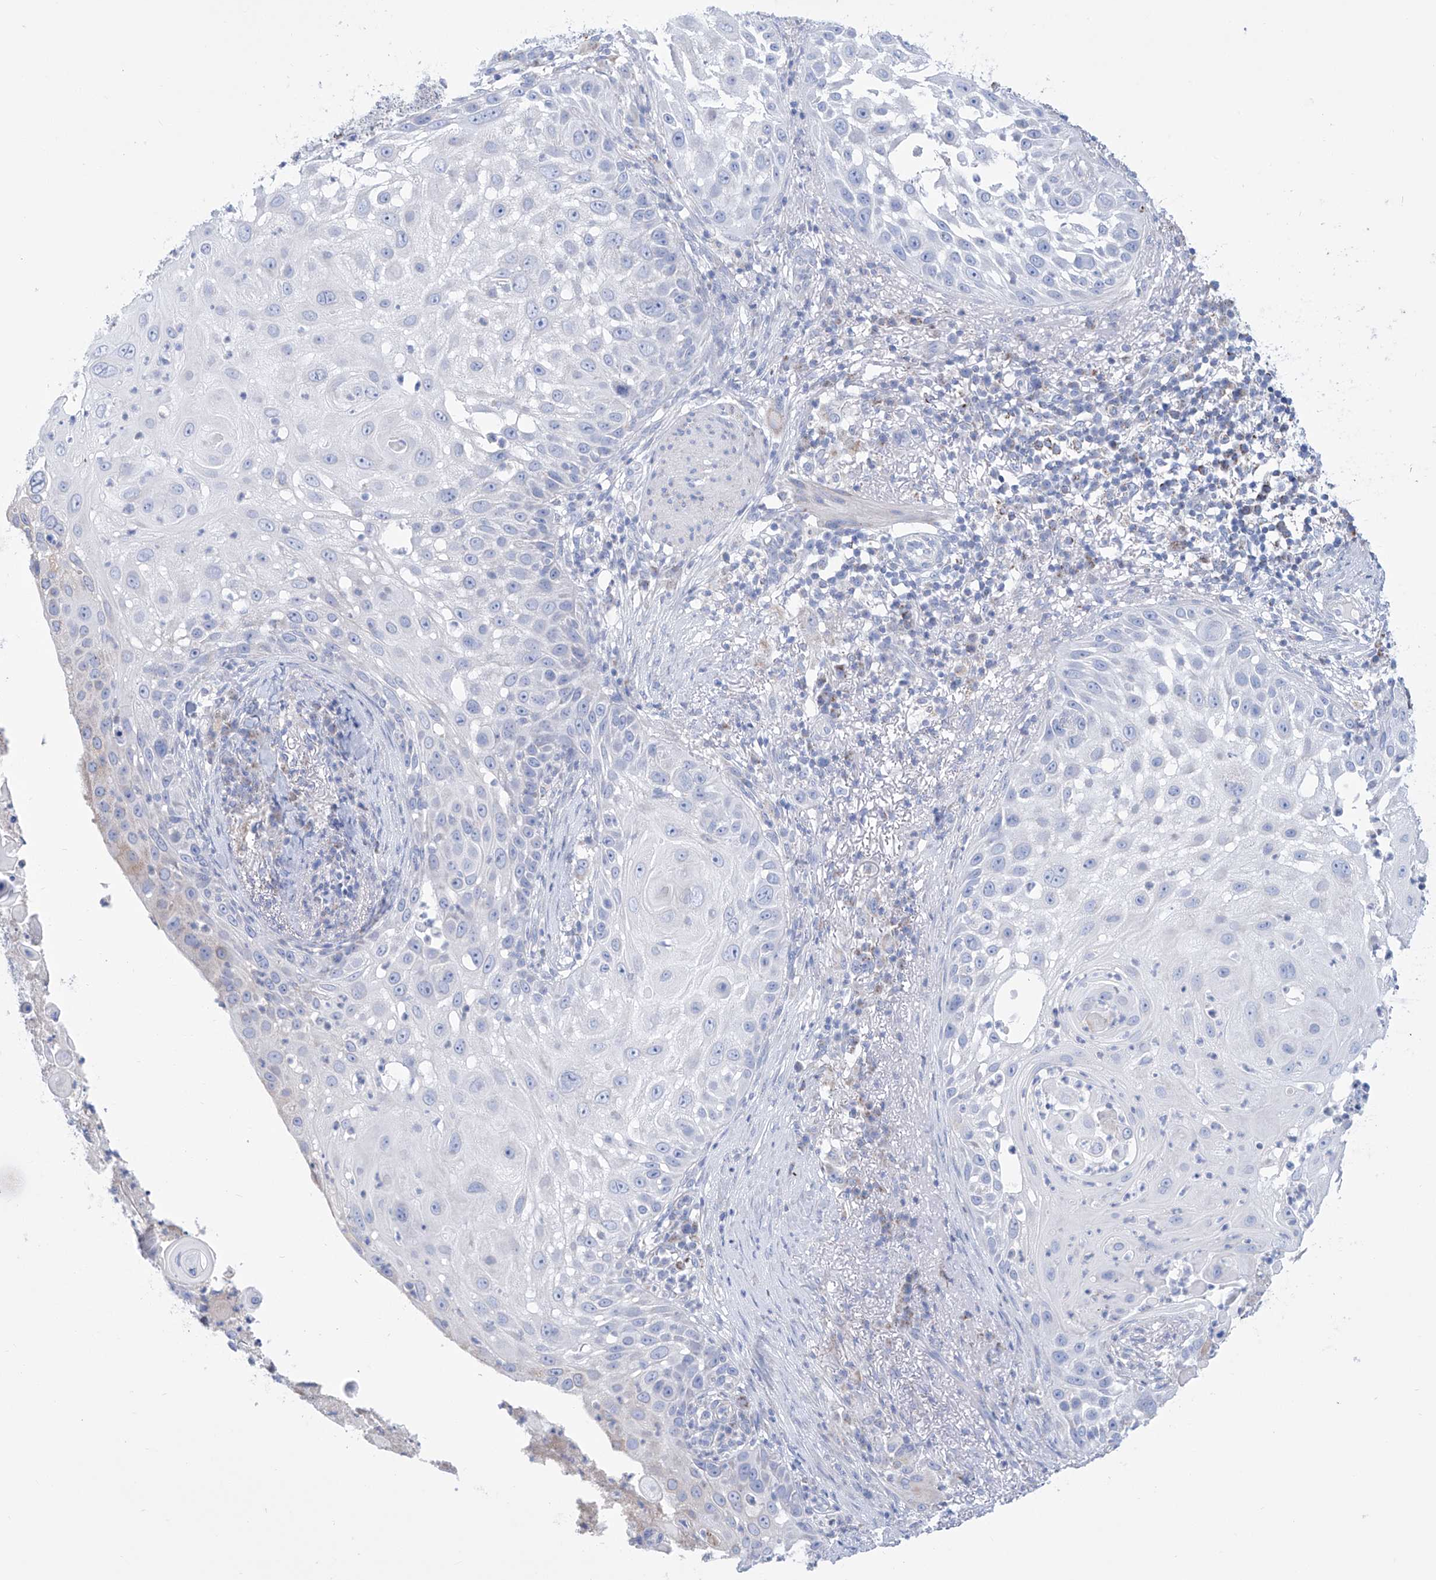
{"staining": {"intensity": "negative", "quantity": "none", "location": "none"}, "tissue": "skin cancer", "cell_type": "Tumor cells", "image_type": "cancer", "snomed": [{"axis": "morphology", "description": "Squamous cell carcinoma, NOS"}, {"axis": "topography", "description": "Skin"}], "caption": "Immunohistochemistry of skin cancer (squamous cell carcinoma) exhibits no expression in tumor cells. The staining is performed using DAB brown chromogen with nuclei counter-stained in using hematoxylin.", "gene": "ALDH6A1", "patient": {"sex": "female", "age": 44}}